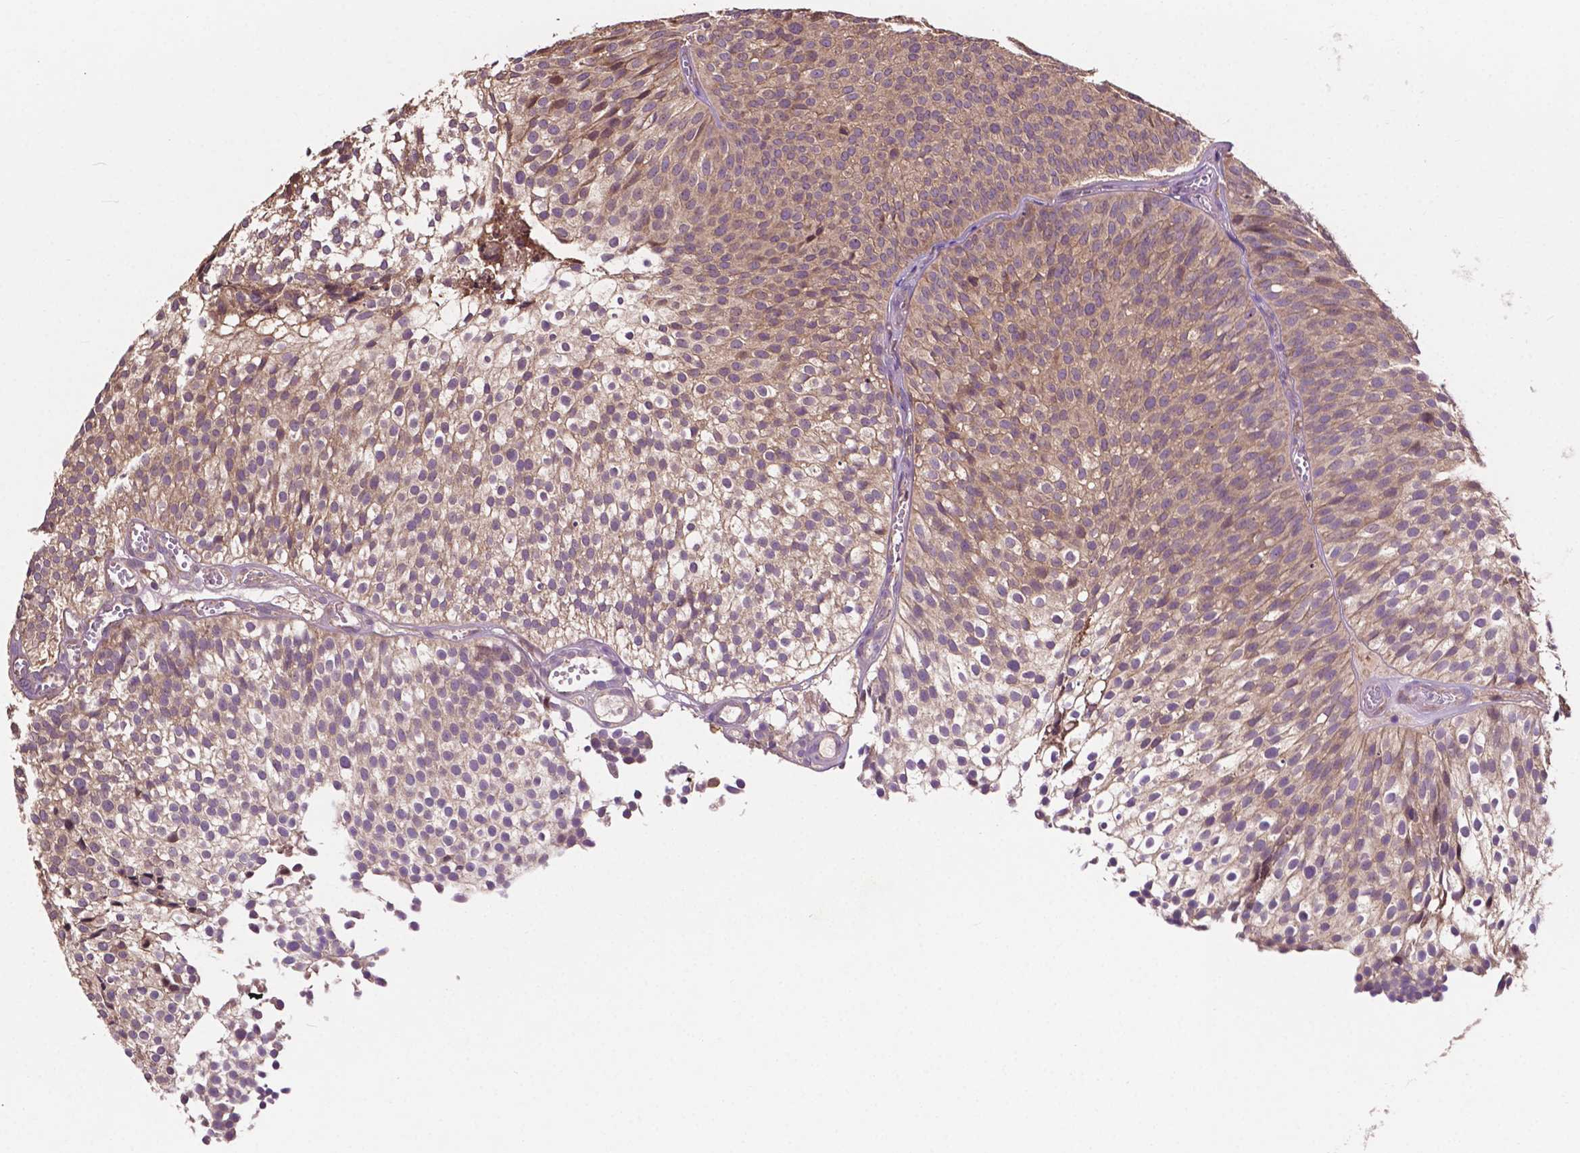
{"staining": {"intensity": "moderate", "quantity": ">75%", "location": "cytoplasmic/membranous"}, "tissue": "urothelial cancer", "cell_type": "Tumor cells", "image_type": "cancer", "snomed": [{"axis": "morphology", "description": "Urothelial carcinoma, Low grade"}, {"axis": "topography", "description": "Urinary bladder"}], "caption": "Low-grade urothelial carcinoma stained for a protein shows moderate cytoplasmic/membranous positivity in tumor cells.", "gene": "GJA9", "patient": {"sex": "male", "age": 91}}